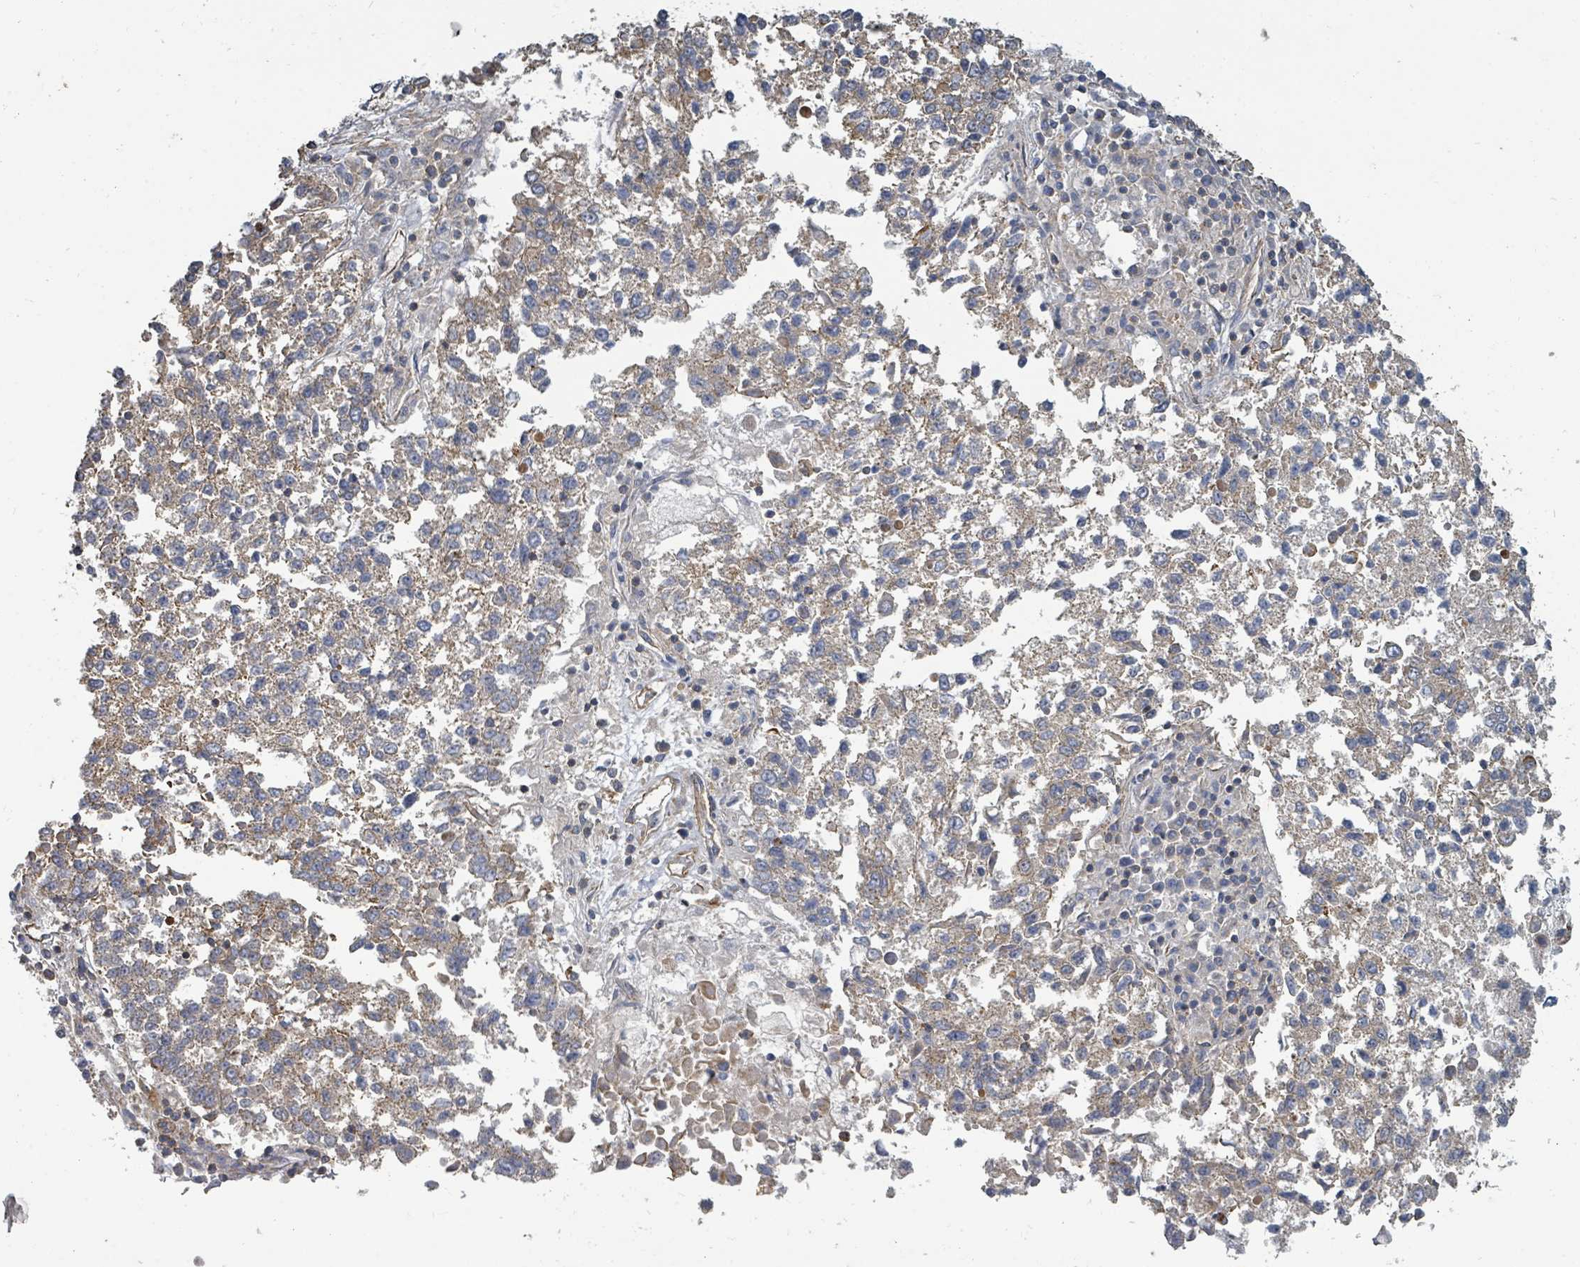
{"staining": {"intensity": "moderate", "quantity": ">75%", "location": "cytoplasmic/membranous"}, "tissue": "lung cancer", "cell_type": "Tumor cells", "image_type": "cancer", "snomed": [{"axis": "morphology", "description": "Squamous cell carcinoma, NOS"}, {"axis": "topography", "description": "Lung"}], "caption": "A high-resolution histopathology image shows IHC staining of lung squamous cell carcinoma, which exhibits moderate cytoplasmic/membranous staining in approximately >75% of tumor cells. (DAB = brown stain, brightfield microscopy at high magnification).", "gene": "BOLA2B", "patient": {"sex": "male", "age": 73}}